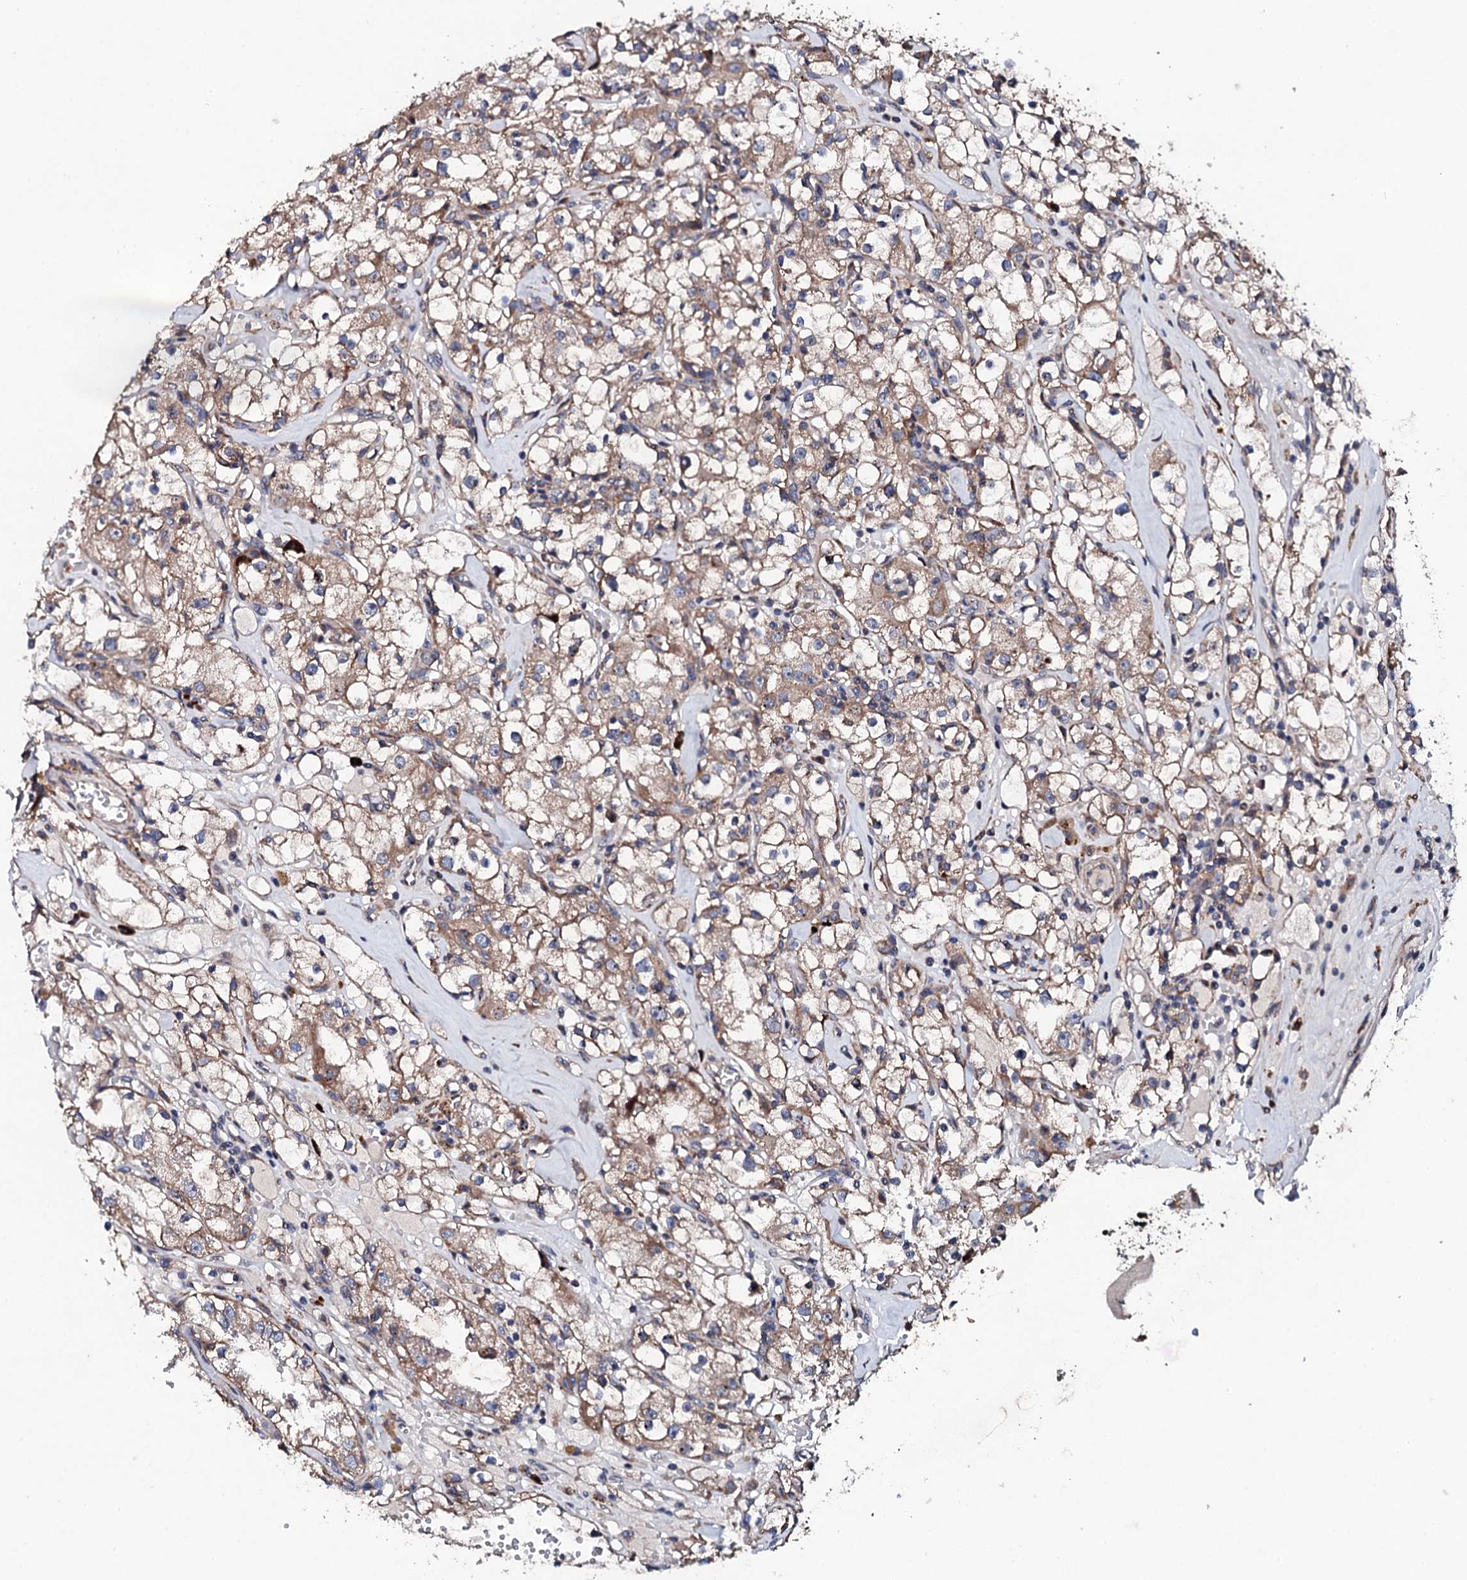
{"staining": {"intensity": "weak", "quantity": ">75%", "location": "cytoplasmic/membranous"}, "tissue": "renal cancer", "cell_type": "Tumor cells", "image_type": "cancer", "snomed": [{"axis": "morphology", "description": "Adenocarcinoma, NOS"}, {"axis": "topography", "description": "Kidney"}], "caption": "Immunohistochemical staining of human renal adenocarcinoma shows low levels of weak cytoplasmic/membranous protein positivity in approximately >75% of tumor cells.", "gene": "LIPT2", "patient": {"sex": "male", "age": 56}}